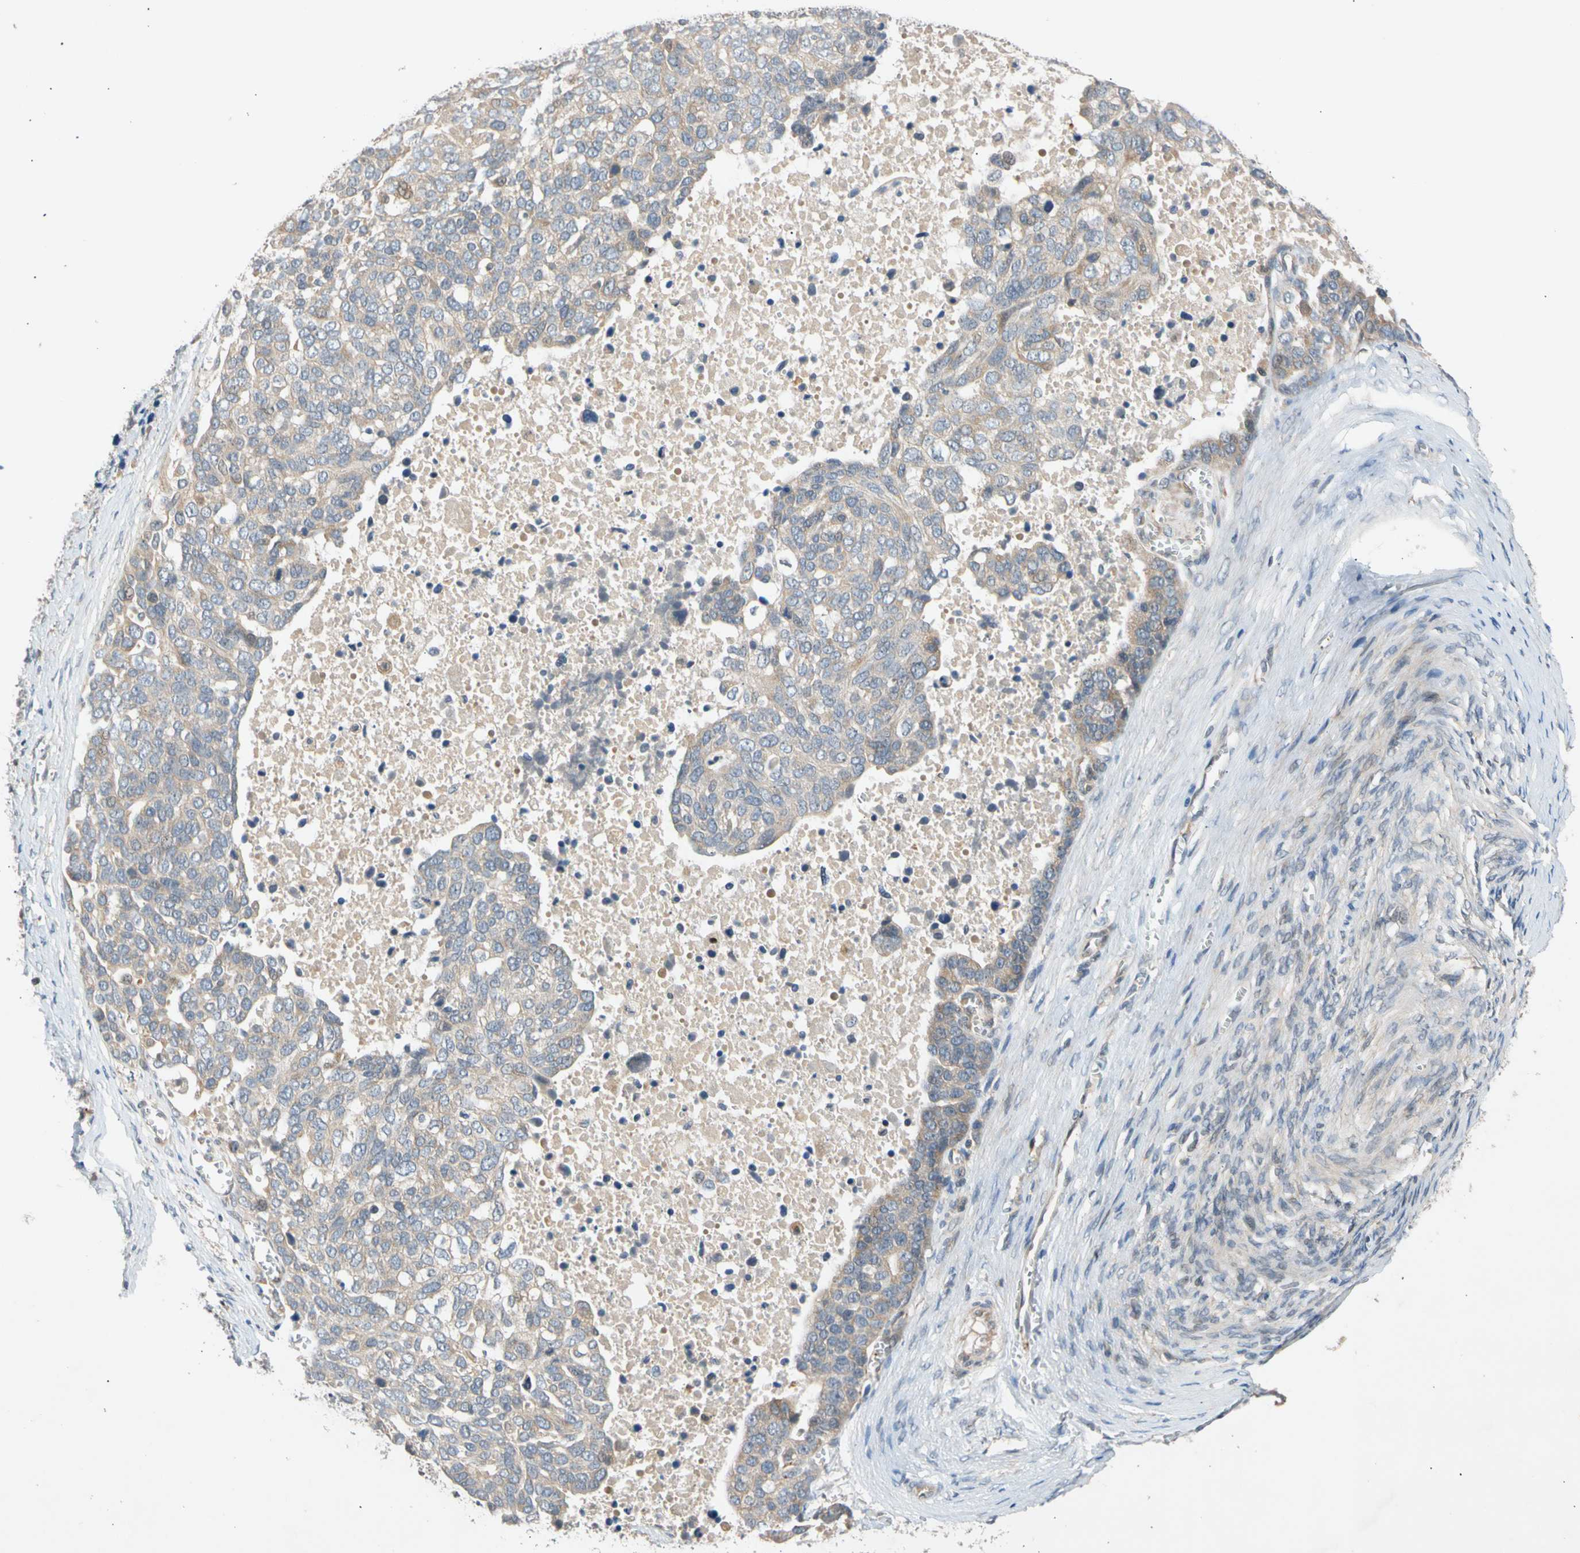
{"staining": {"intensity": "weak", "quantity": ">75%", "location": "cytoplasmic/membranous"}, "tissue": "ovarian cancer", "cell_type": "Tumor cells", "image_type": "cancer", "snomed": [{"axis": "morphology", "description": "Cystadenocarcinoma, serous, NOS"}, {"axis": "topography", "description": "Ovary"}], "caption": "Brown immunohistochemical staining in human ovarian serous cystadenocarcinoma displays weak cytoplasmic/membranous positivity in about >75% of tumor cells.", "gene": "CNST", "patient": {"sex": "female", "age": 44}}